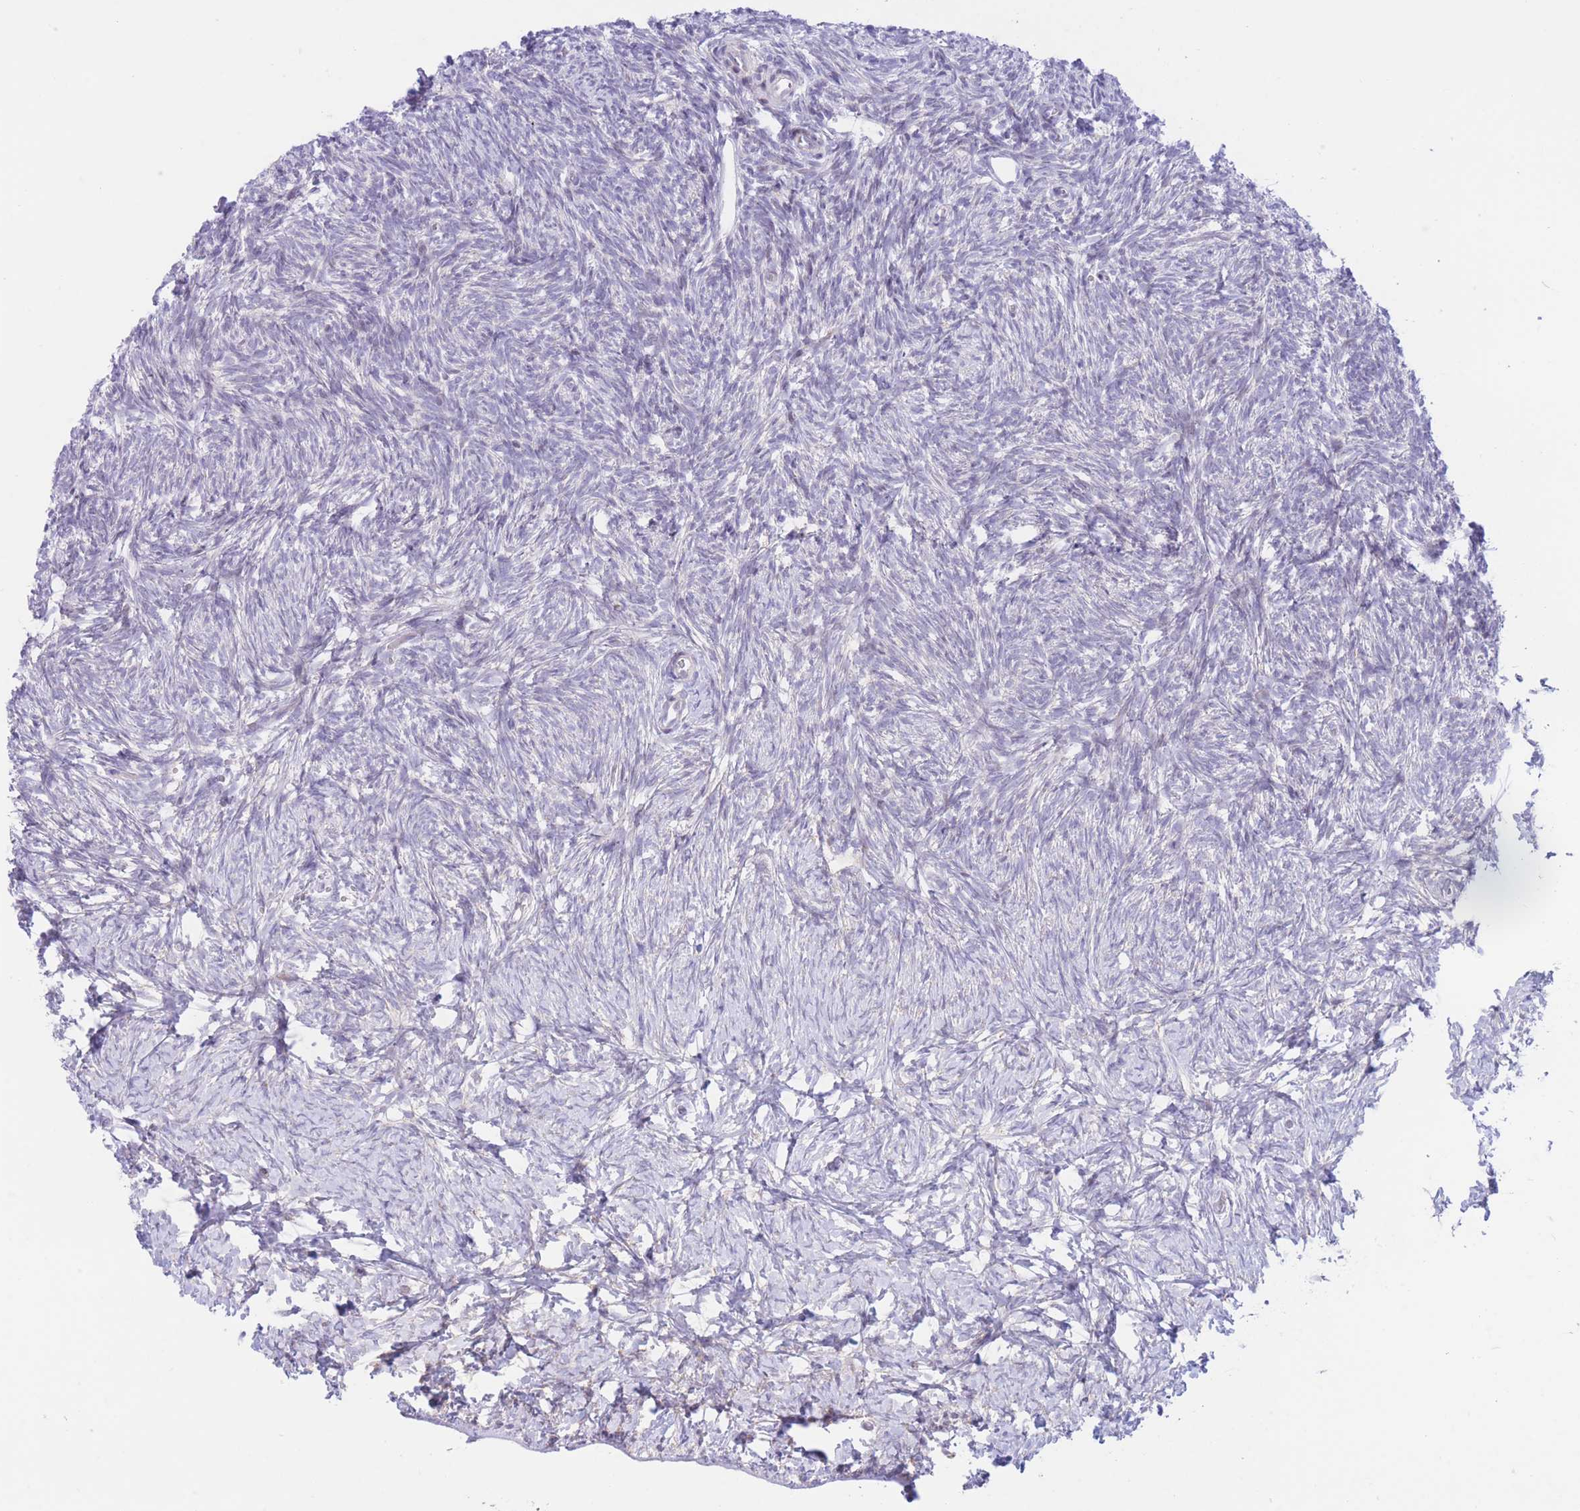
{"staining": {"intensity": "negative", "quantity": "none", "location": "none"}, "tissue": "ovary", "cell_type": "Ovarian stroma cells", "image_type": "normal", "snomed": [{"axis": "morphology", "description": "Normal tissue, NOS"}, {"axis": "topography", "description": "Ovary"}], "caption": "Ovarian stroma cells are negative for brown protein staining in benign ovary. (Immunohistochemistry (ihc), brightfield microscopy, high magnification).", "gene": "RPL39L", "patient": {"sex": "female", "age": 39}}